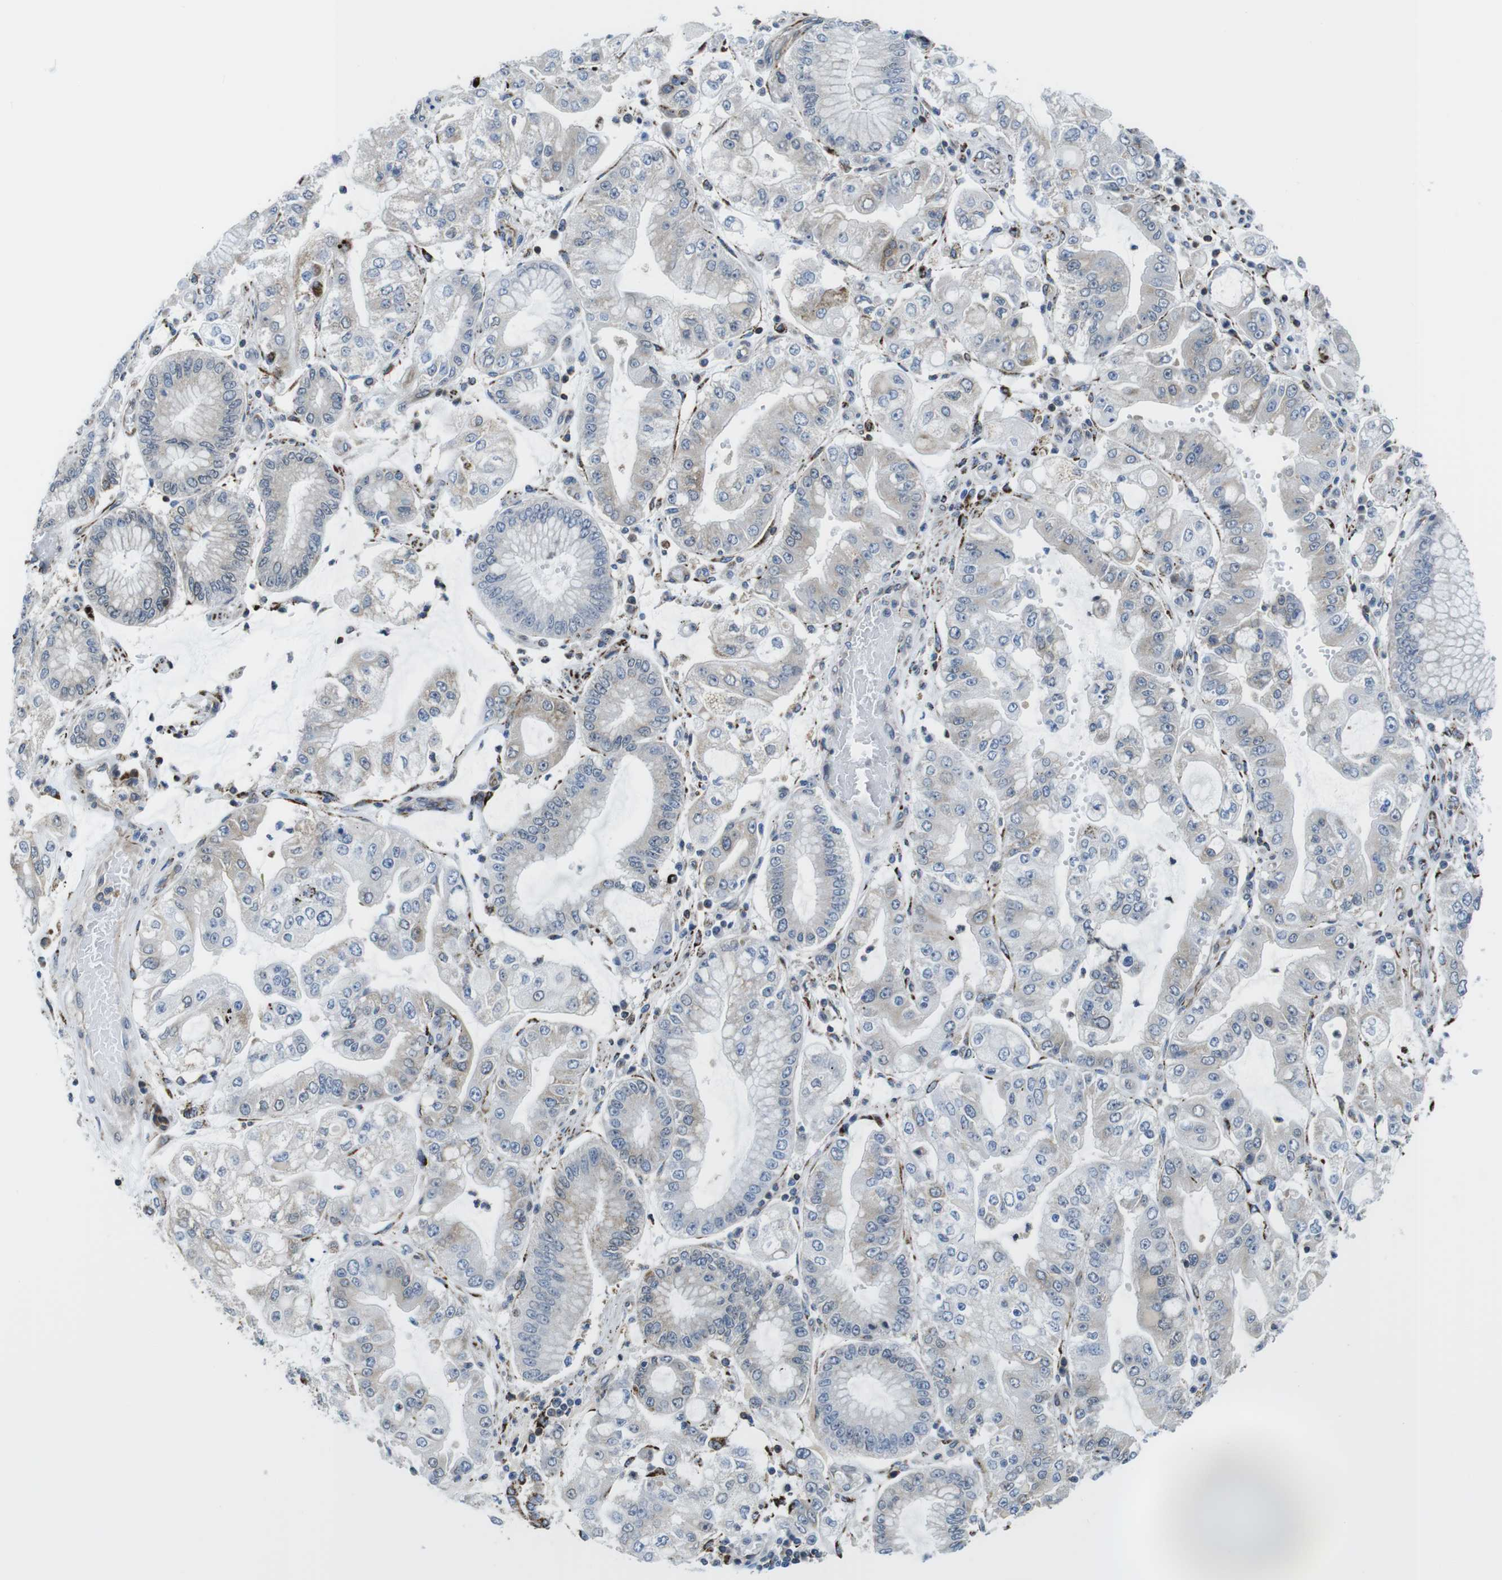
{"staining": {"intensity": "negative", "quantity": "none", "location": "none"}, "tissue": "stomach cancer", "cell_type": "Tumor cells", "image_type": "cancer", "snomed": [{"axis": "morphology", "description": "Adenocarcinoma, NOS"}, {"axis": "topography", "description": "Stomach"}], "caption": "The IHC image has no significant staining in tumor cells of stomach cancer (adenocarcinoma) tissue. (Immunohistochemistry (ihc), brightfield microscopy, high magnification).", "gene": "KCNE3", "patient": {"sex": "male", "age": 76}}